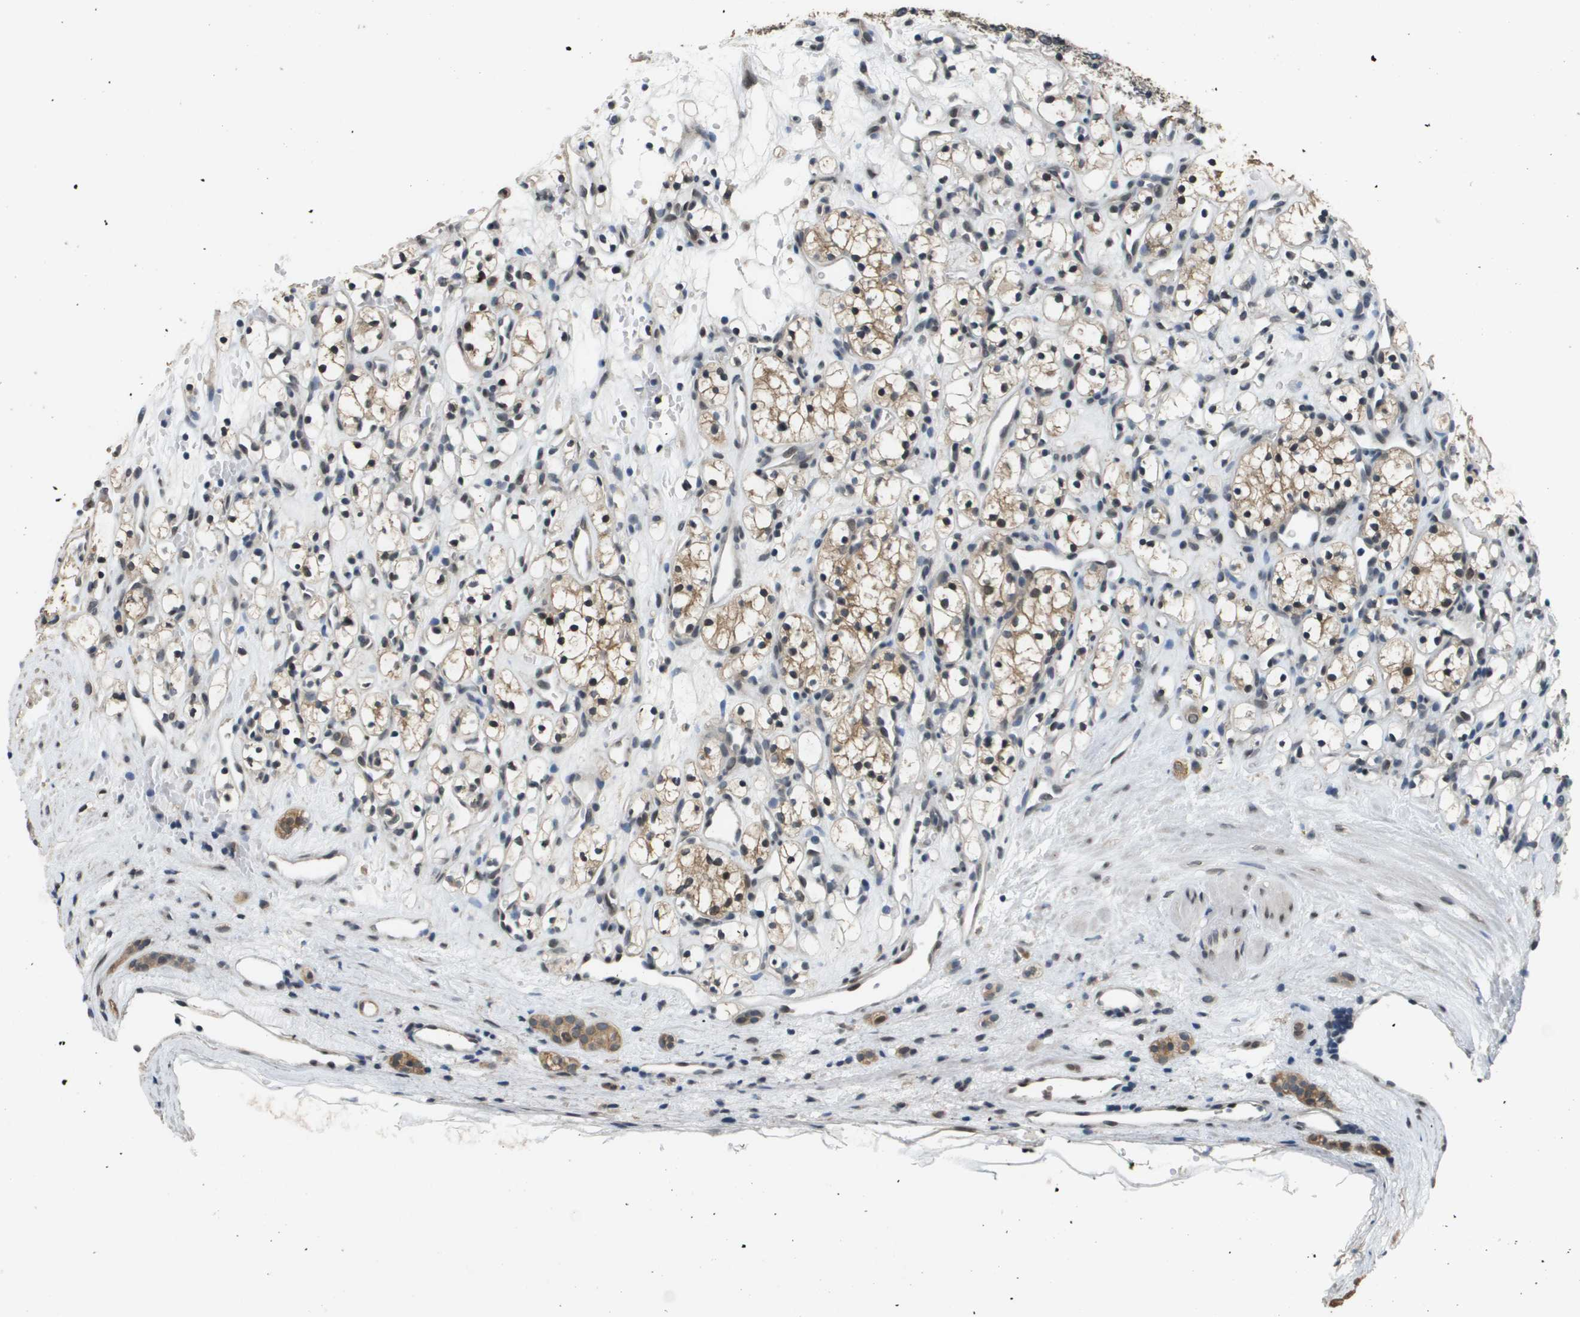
{"staining": {"intensity": "moderate", "quantity": ">75%", "location": "cytoplasmic/membranous,nuclear"}, "tissue": "renal cancer", "cell_type": "Tumor cells", "image_type": "cancer", "snomed": [{"axis": "morphology", "description": "Adenocarcinoma, NOS"}, {"axis": "topography", "description": "Kidney"}], "caption": "Renal cancer stained with IHC exhibits moderate cytoplasmic/membranous and nuclear expression in about >75% of tumor cells. (IHC, brightfield microscopy, high magnification).", "gene": "FANCC", "patient": {"sex": "female", "age": 60}}